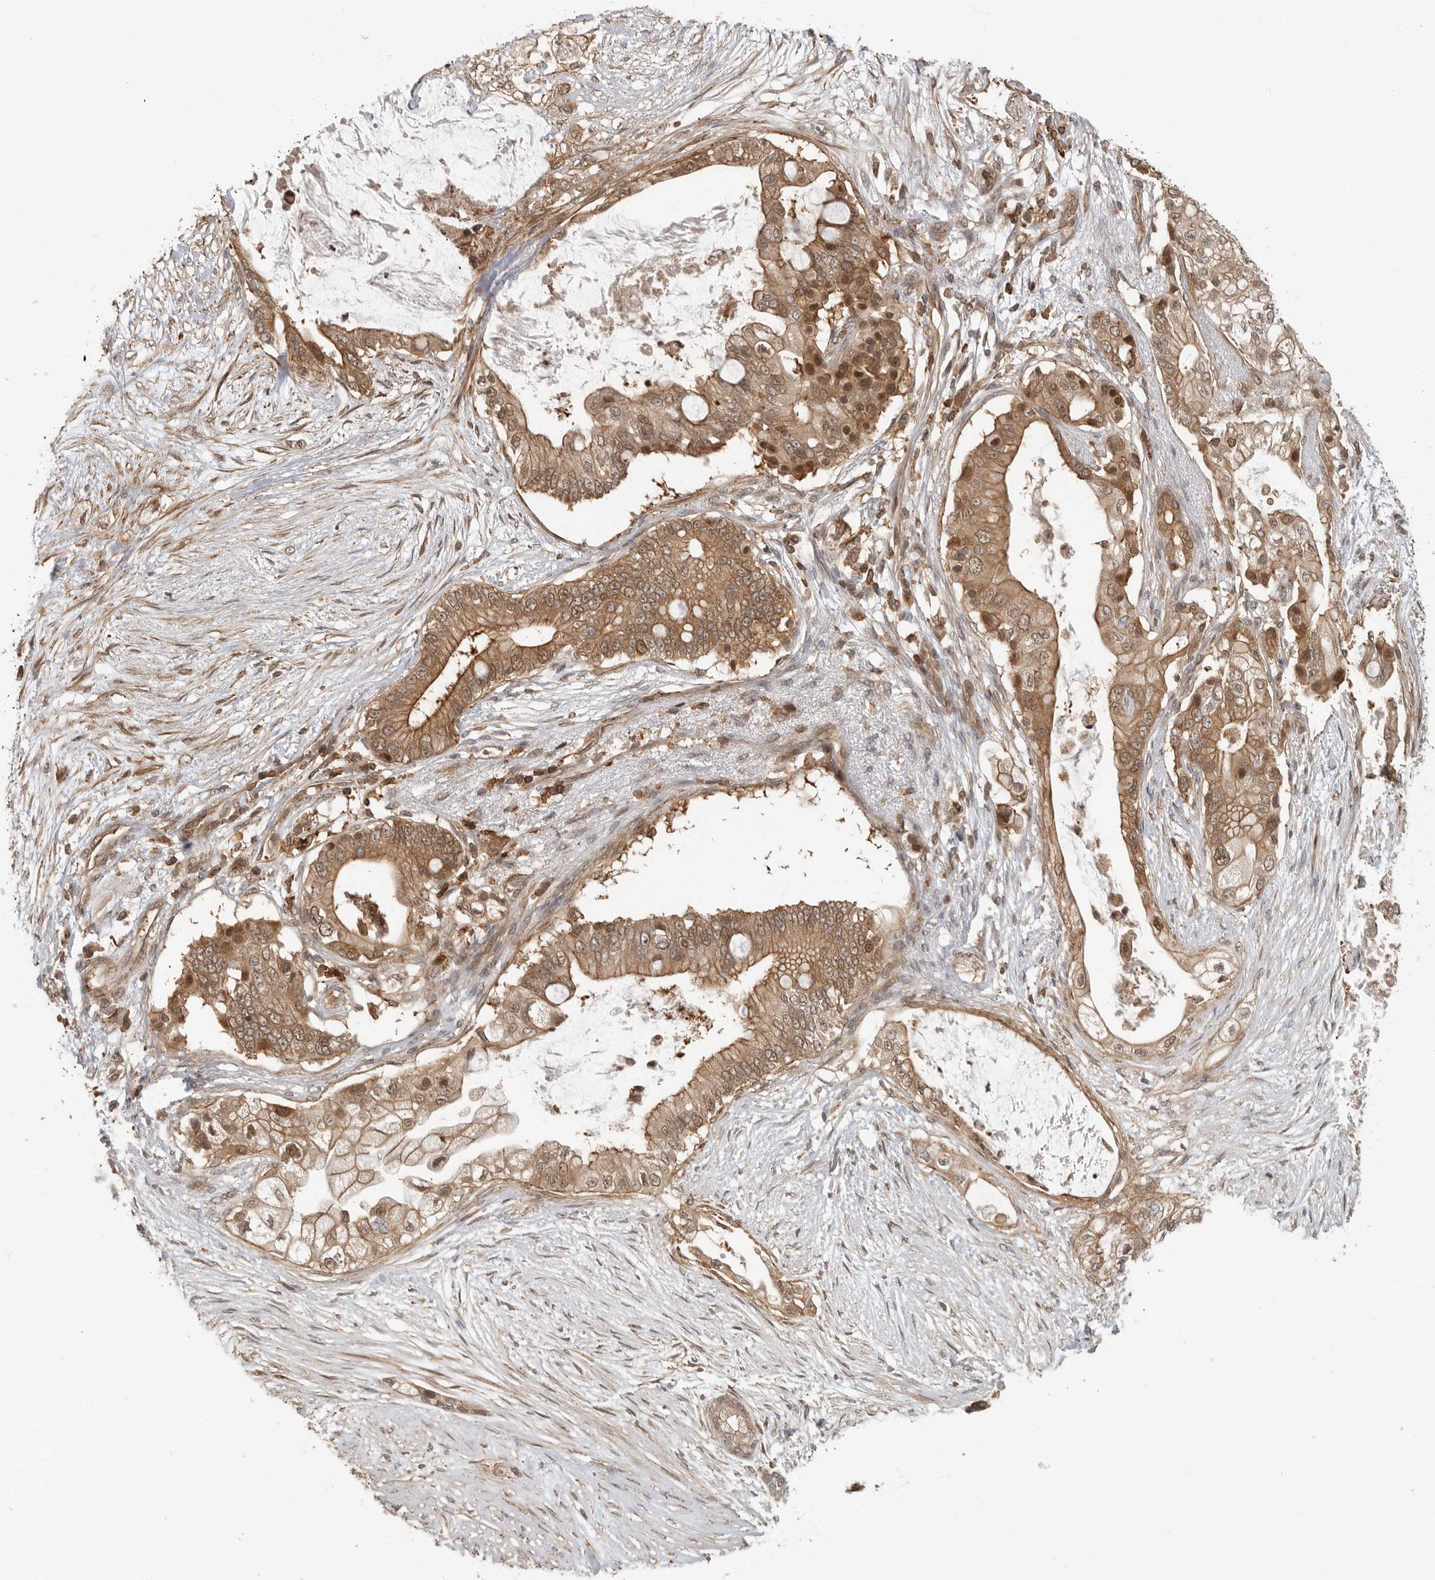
{"staining": {"intensity": "moderate", "quantity": ">75%", "location": "cytoplasmic/membranous,nuclear"}, "tissue": "pancreatic cancer", "cell_type": "Tumor cells", "image_type": "cancer", "snomed": [{"axis": "morphology", "description": "Adenocarcinoma, NOS"}, {"axis": "topography", "description": "Pancreas"}], "caption": "Pancreatic cancer (adenocarcinoma) tissue demonstrates moderate cytoplasmic/membranous and nuclear staining in about >75% of tumor cells, visualized by immunohistochemistry.", "gene": "ERN1", "patient": {"sex": "male", "age": 53}}